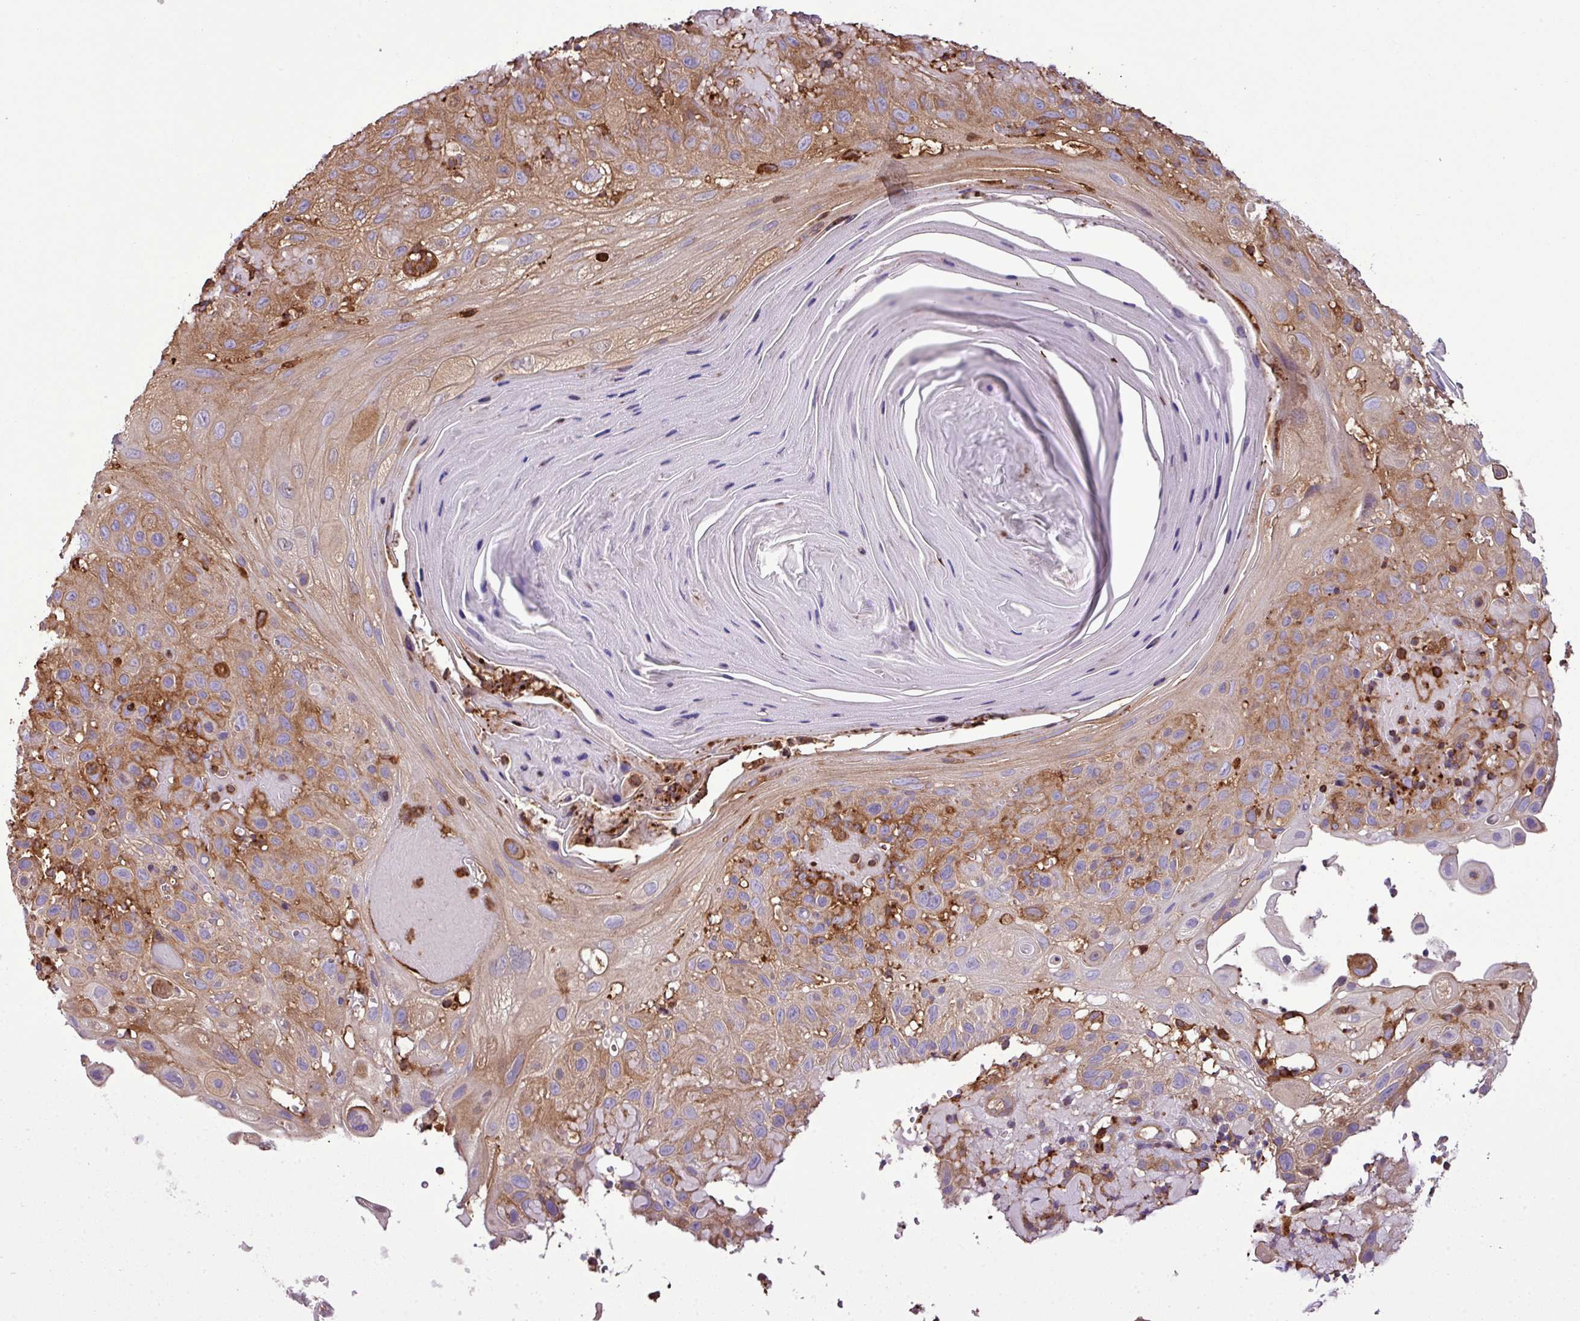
{"staining": {"intensity": "moderate", "quantity": ">75%", "location": "cytoplasmic/membranous"}, "tissue": "skin cancer", "cell_type": "Tumor cells", "image_type": "cancer", "snomed": [{"axis": "morphology", "description": "Normal tissue, NOS"}, {"axis": "morphology", "description": "Squamous cell carcinoma, NOS"}, {"axis": "topography", "description": "Skin"}], "caption": "The image reveals immunohistochemical staining of squamous cell carcinoma (skin). There is moderate cytoplasmic/membranous expression is present in approximately >75% of tumor cells.", "gene": "PGAP6", "patient": {"sex": "female", "age": 96}}